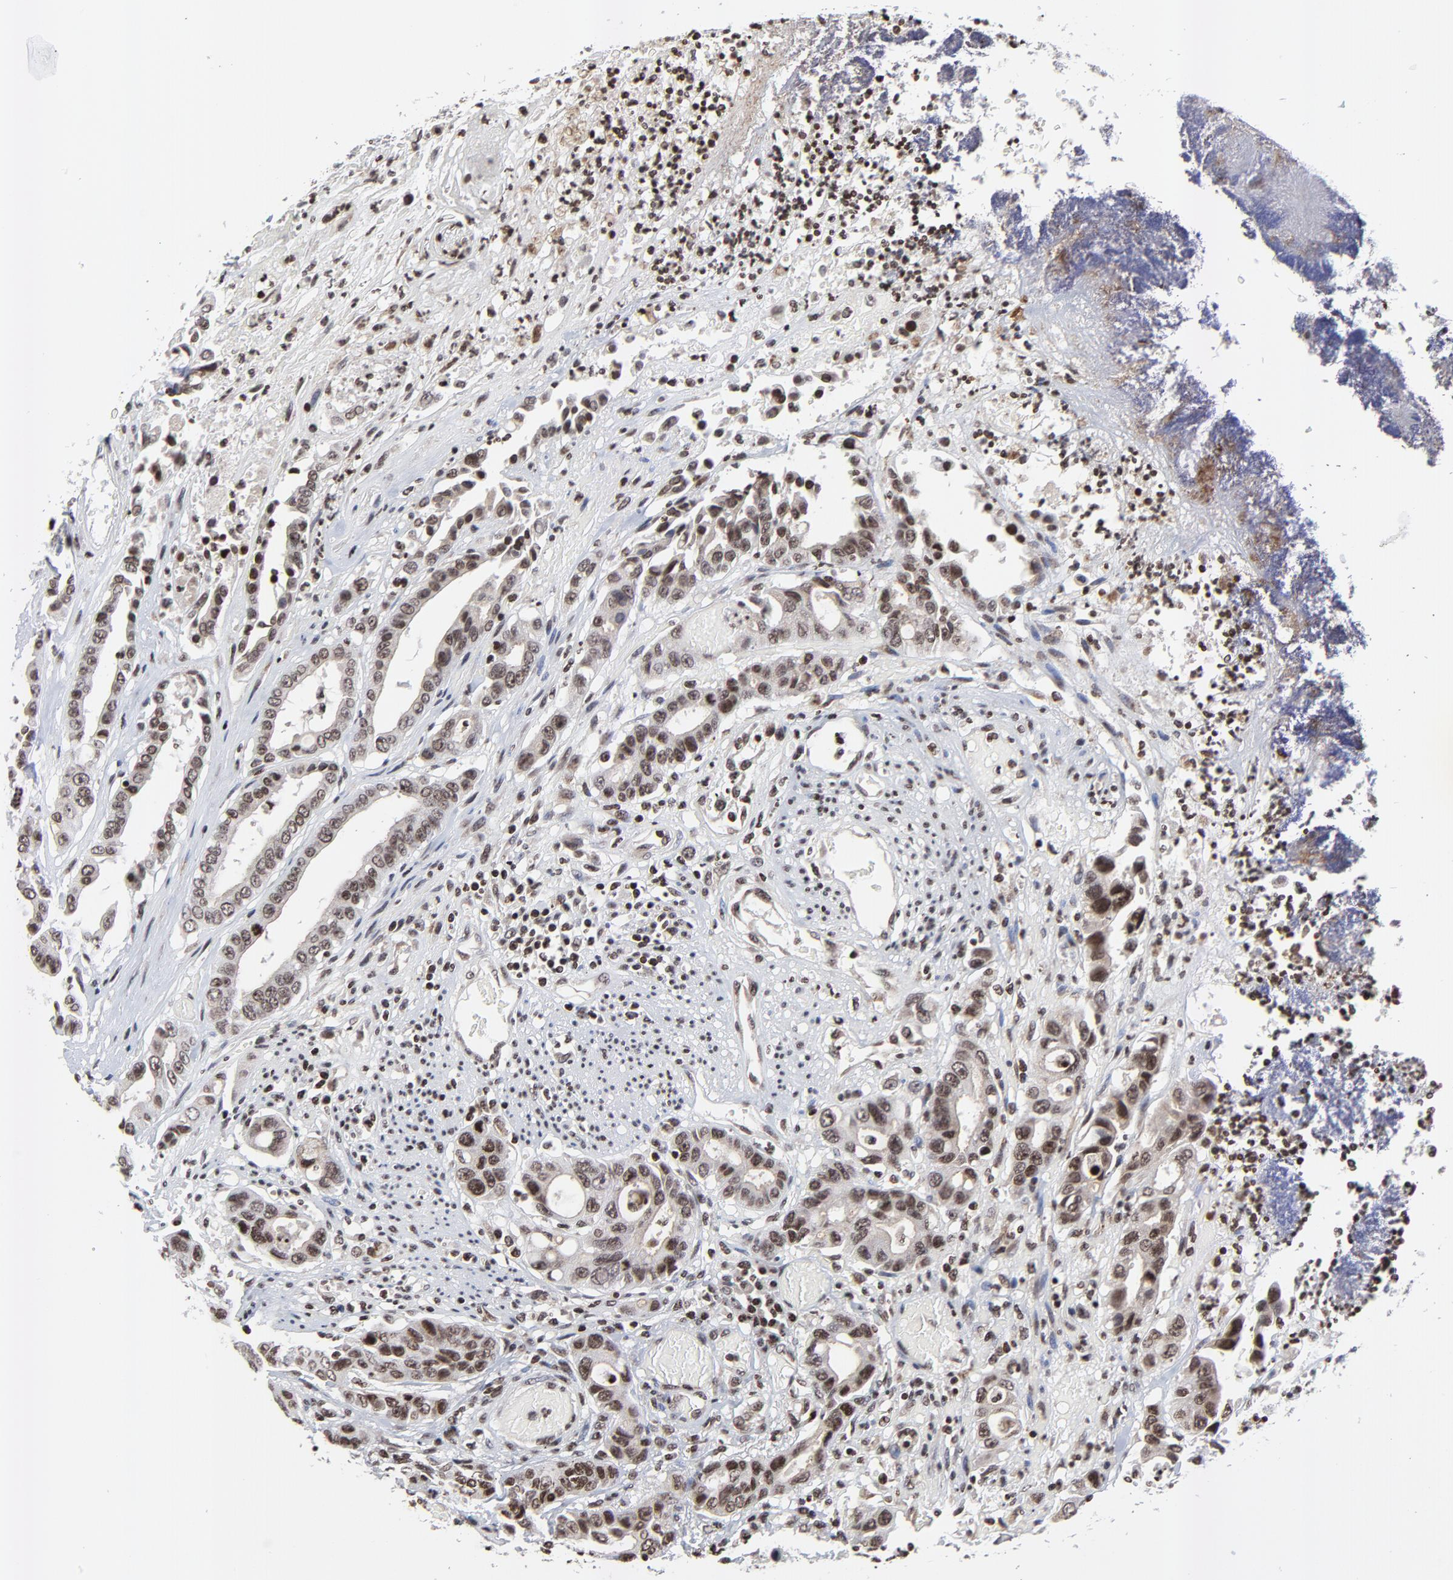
{"staining": {"intensity": "strong", "quantity": ">75%", "location": "cytoplasmic/membranous,nuclear"}, "tissue": "colorectal cancer", "cell_type": "Tumor cells", "image_type": "cancer", "snomed": [{"axis": "morphology", "description": "Adenocarcinoma, NOS"}, {"axis": "topography", "description": "Colon"}], "caption": "IHC (DAB (3,3'-diaminobenzidine)) staining of human adenocarcinoma (colorectal) displays strong cytoplasmic/membranous and nuclear protein staining in approximately >75% of tumor cells. (Brightfield microscopy of DAB IHC at high magnification).", "gene": "ZNF777", "patient": {"sex": "female", "age": 70}}